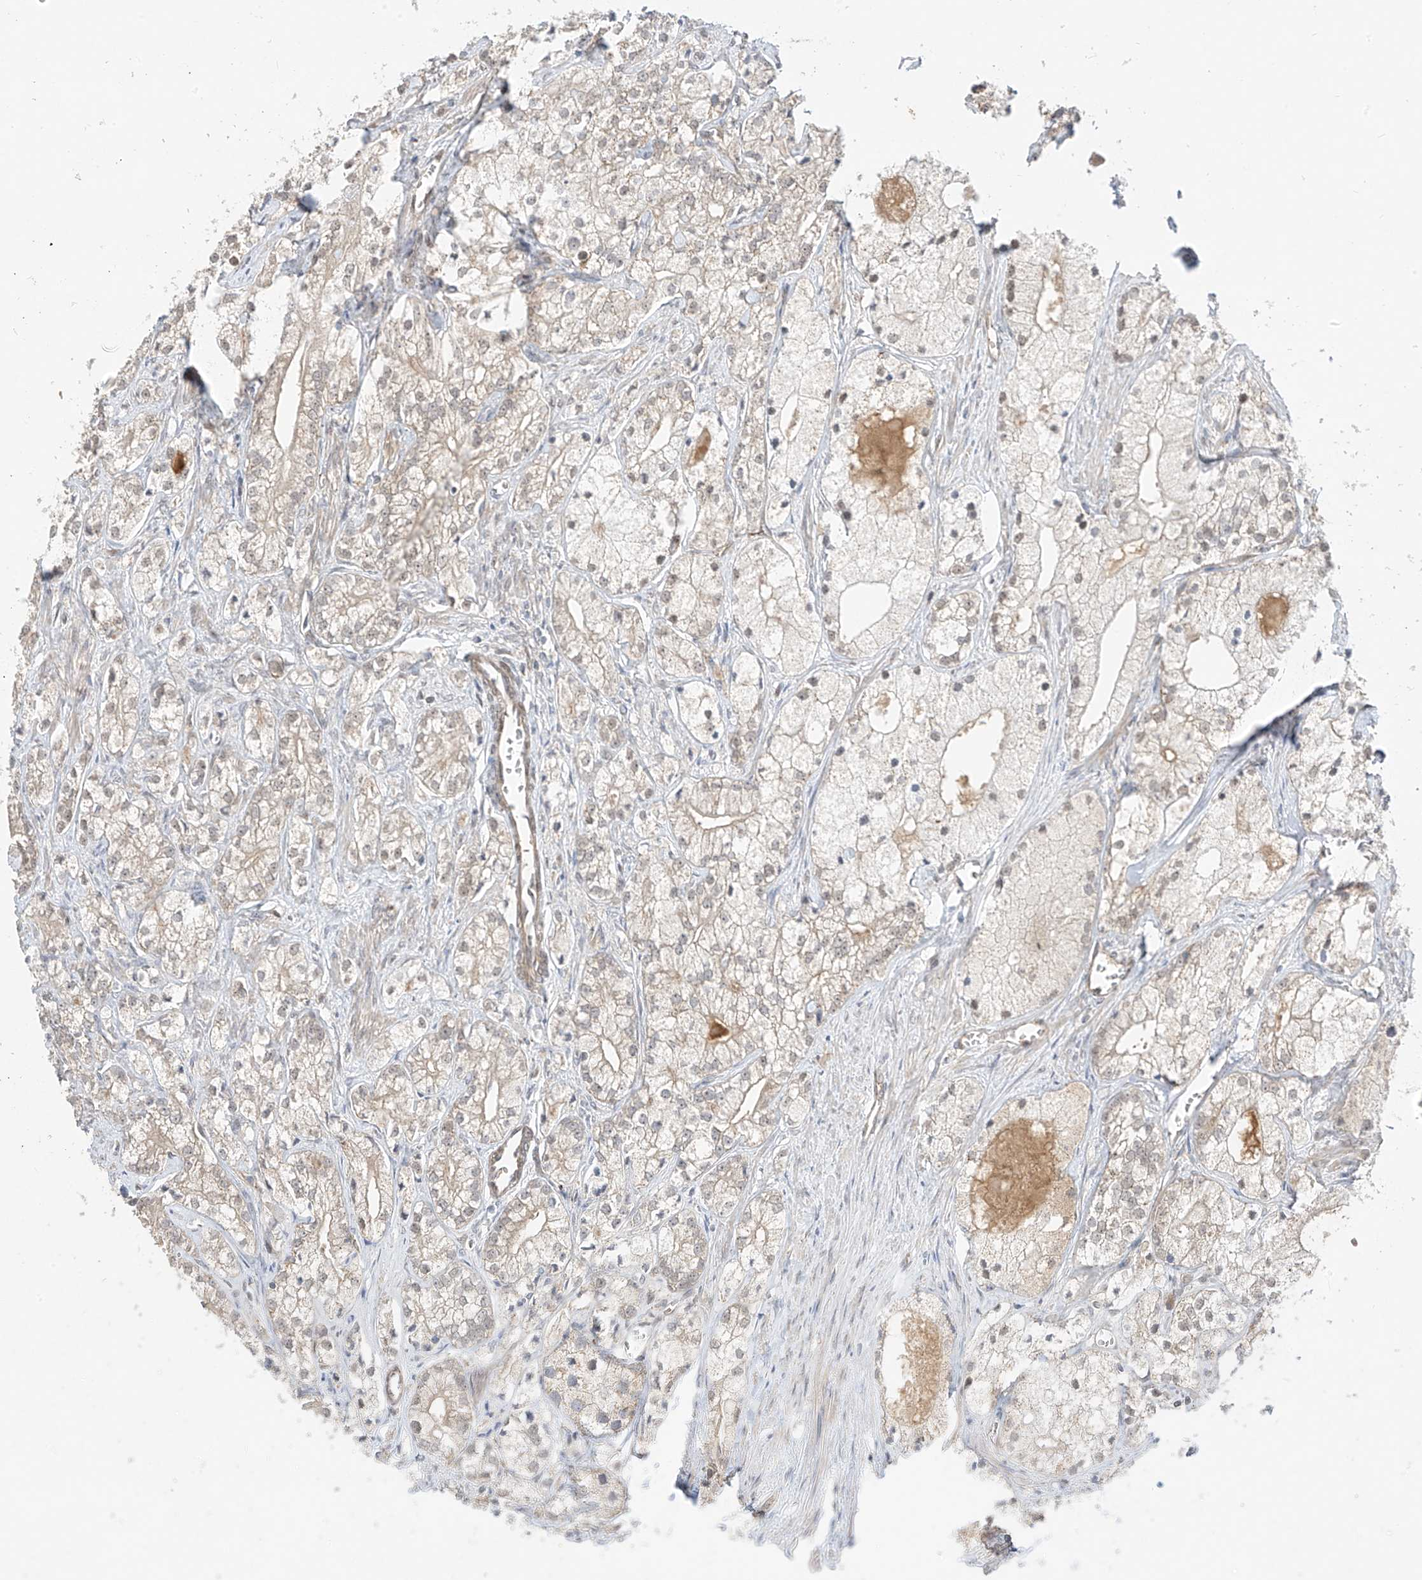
{"staining": {"intensity": "negative", "quantity": "none", "location": "none"}, "tissue": "prostate cancer", "cell_type": "Tumor cells", "image_type": "cancer", "snomed": [{"axis": "morphology", "description": "Adenocarcinoma, Low grade"}, {"axis": "topography", "description": "Prostate"}], "caption": "Prostate cancer was stained to show a protein in brown. There is no significant staining in tumor cells.", "gene": "MRTFA", "patient": {"sex": "male", "age": 69}}